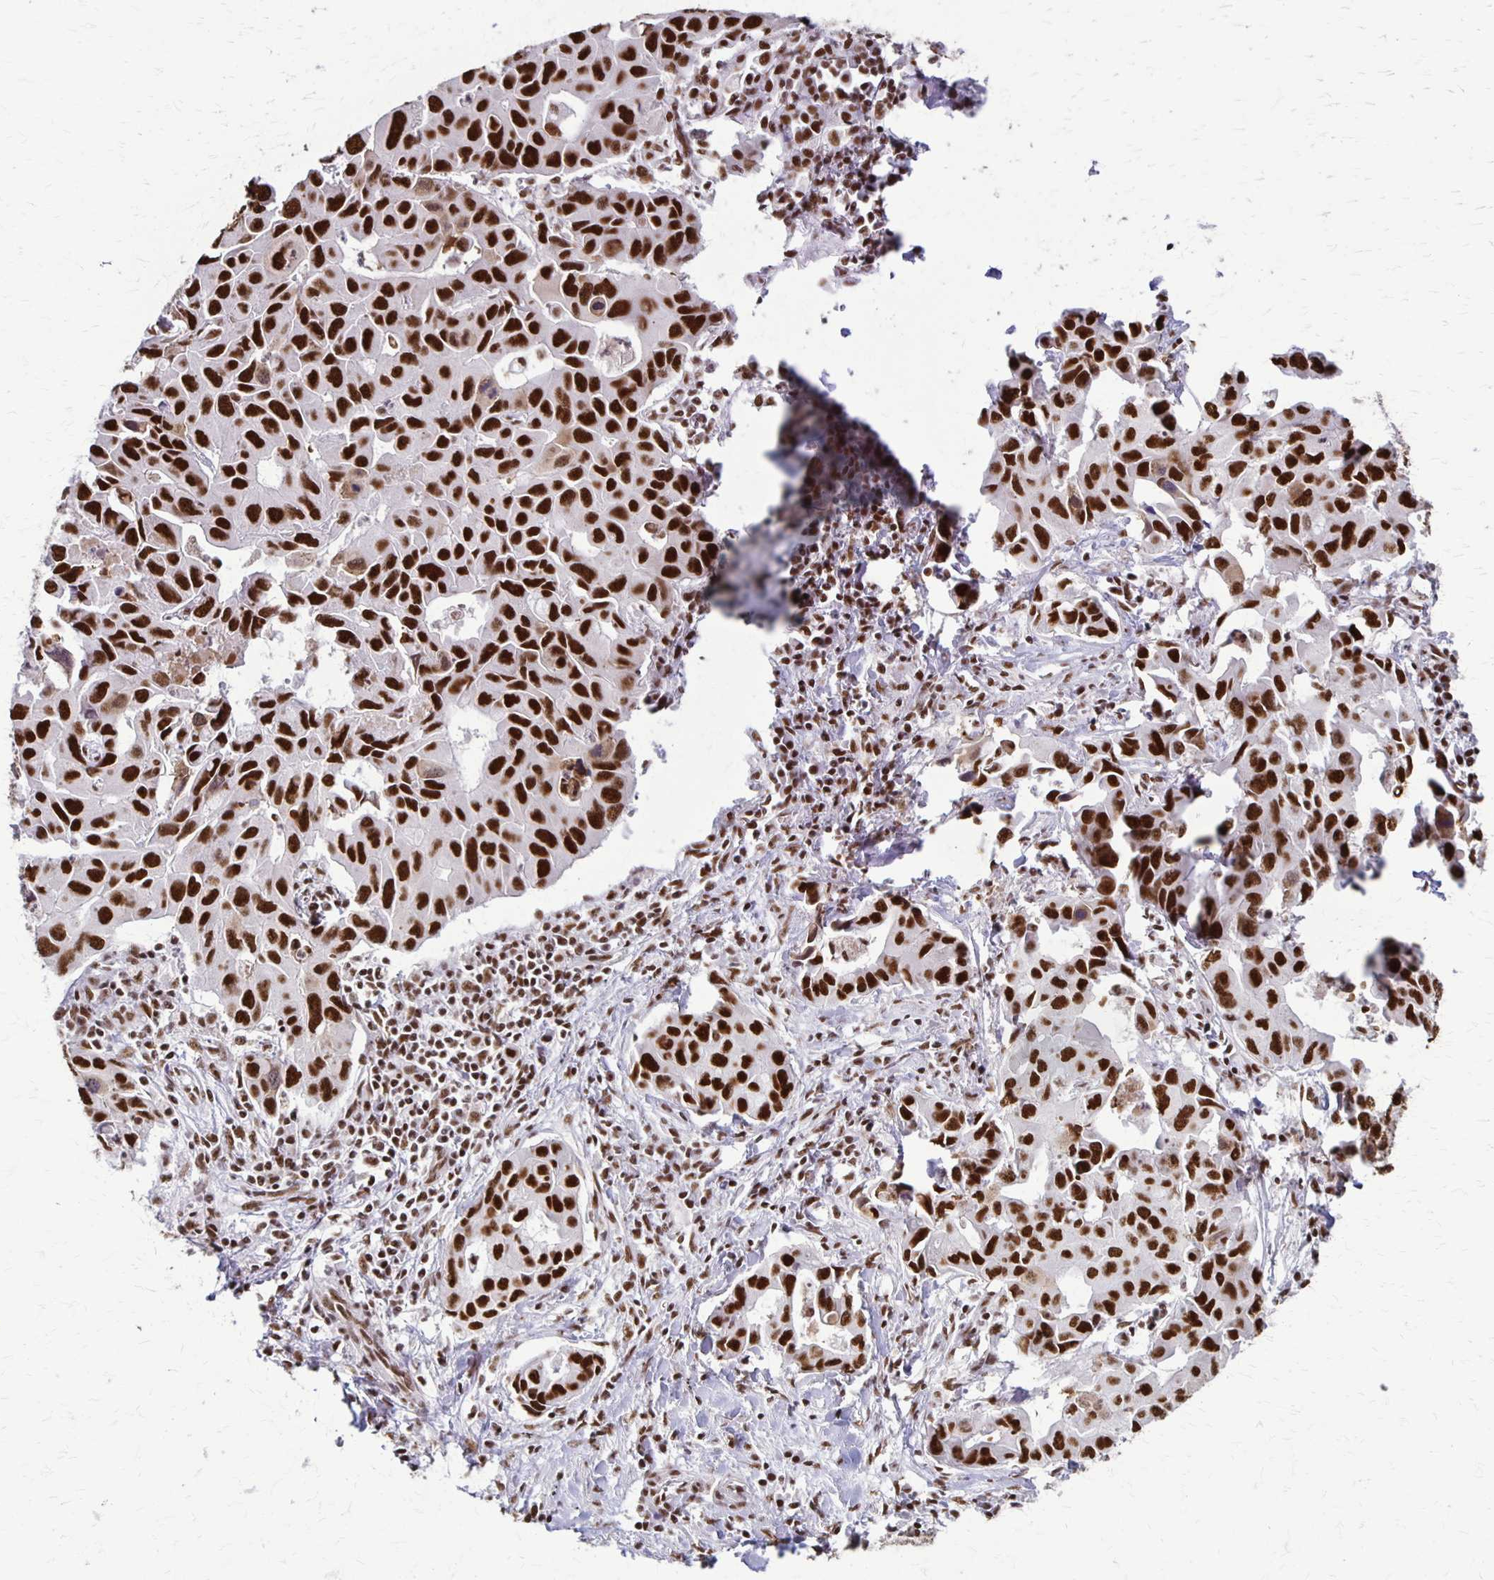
{"staining": {"intensity": "strong", "quantity": ">75%", "location": "nuclear"}, "tissue": "lung cancer", "cell_type": "Tumor cells", "image_type": "cancer", "snomed": [{"axis": "morphology", "description": "Adenocarcinoma, NOS"}, {"axis": "topography", "description": "Lung"}], "caption": "Immunohistochemistry micrograph of neoplastic tissue: adenocarcinoma (lung) stained using immunohistochemistry shows high levels of strong protein expression localized specifically in the nuclear of tumor cells, appearing as a nuclear brown color.", "gene": "XRCC6", "patient": {"sex": "male", "age": 64}}